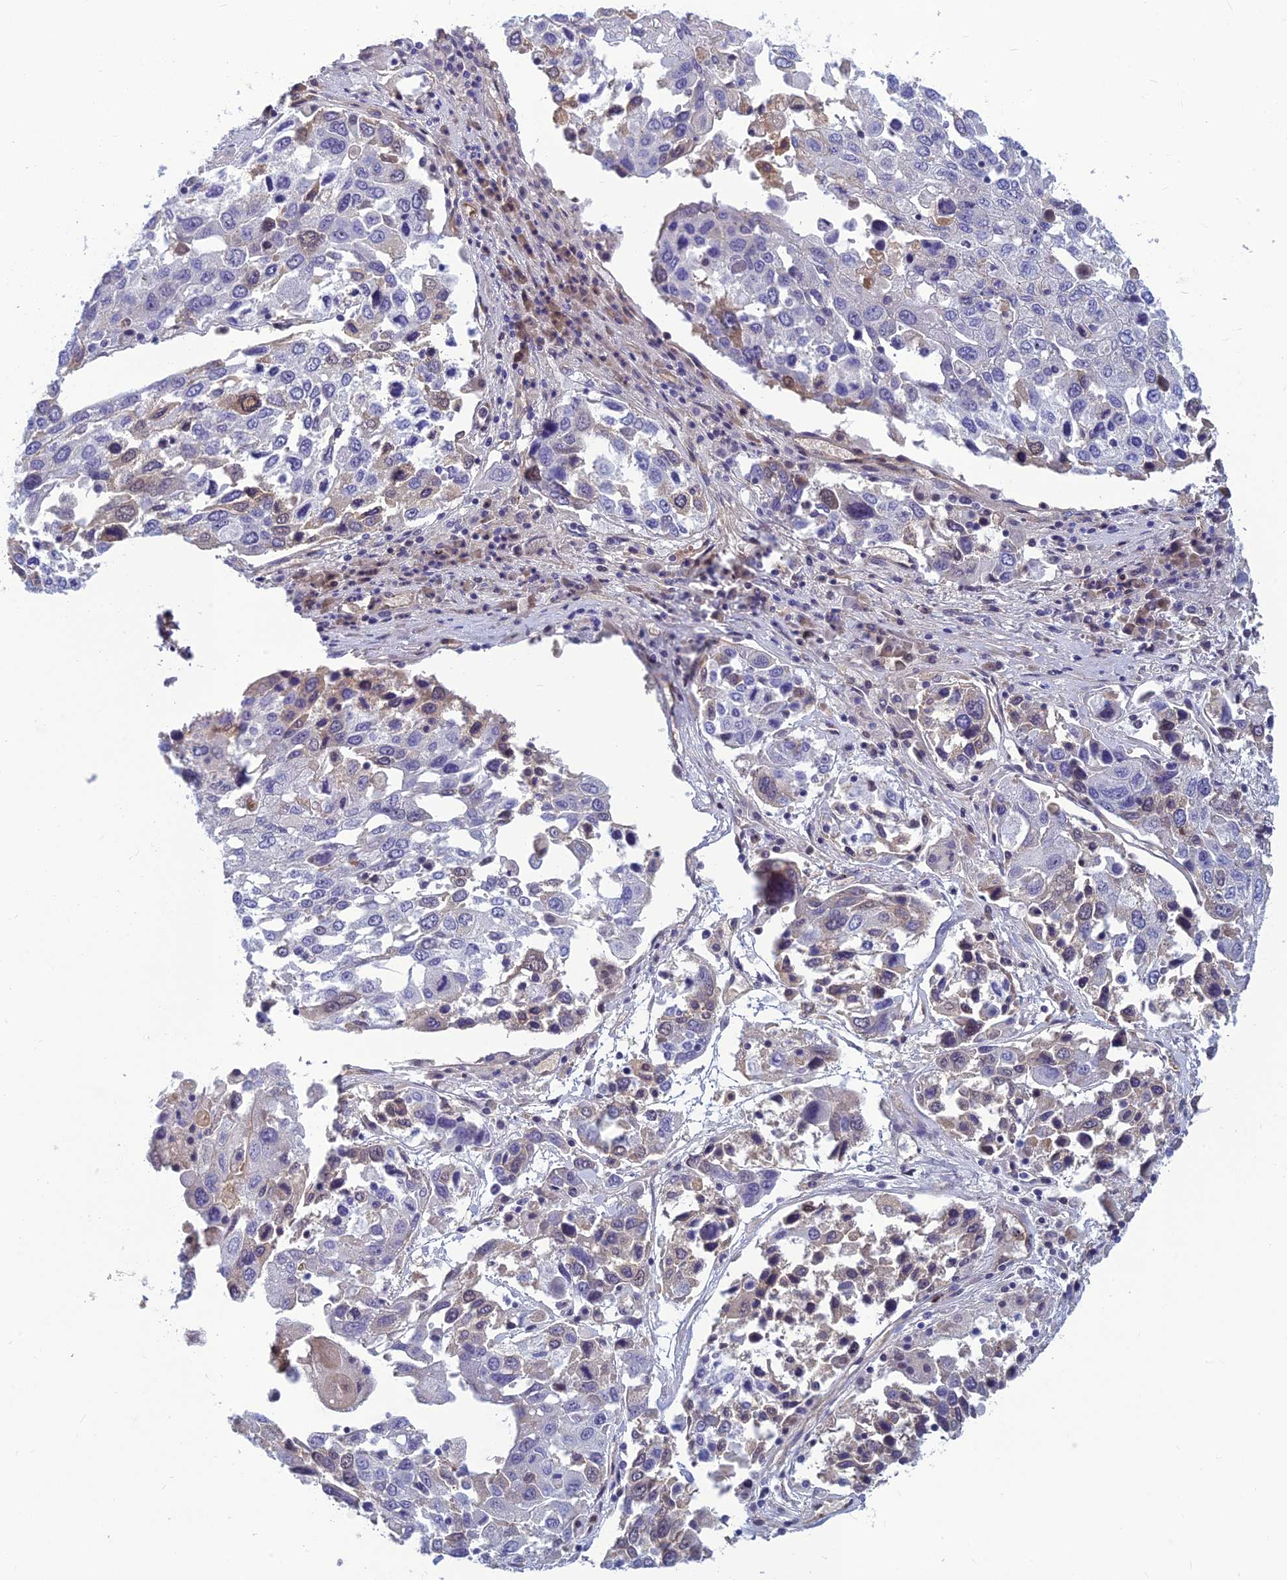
{"staining": {"intensity": "negative", "quantity": "none", "location": "none"}, "tissue": "lung cancer", "cell_type": "Tumor cells", "image_type": "cancer", "snomed": [{"axis": "morphology", "description": "Squamous cell carcinoma, NOS"}, {"axis": "topography", "description": "Lung"}], "caption": "Lung cancer (squamous cell carcinoma) was stained to show a protein in brown. There is no significant expression in tumor cells.", "gene": "CLEC11A", "patient": {"sex": "male", "age": 65}}